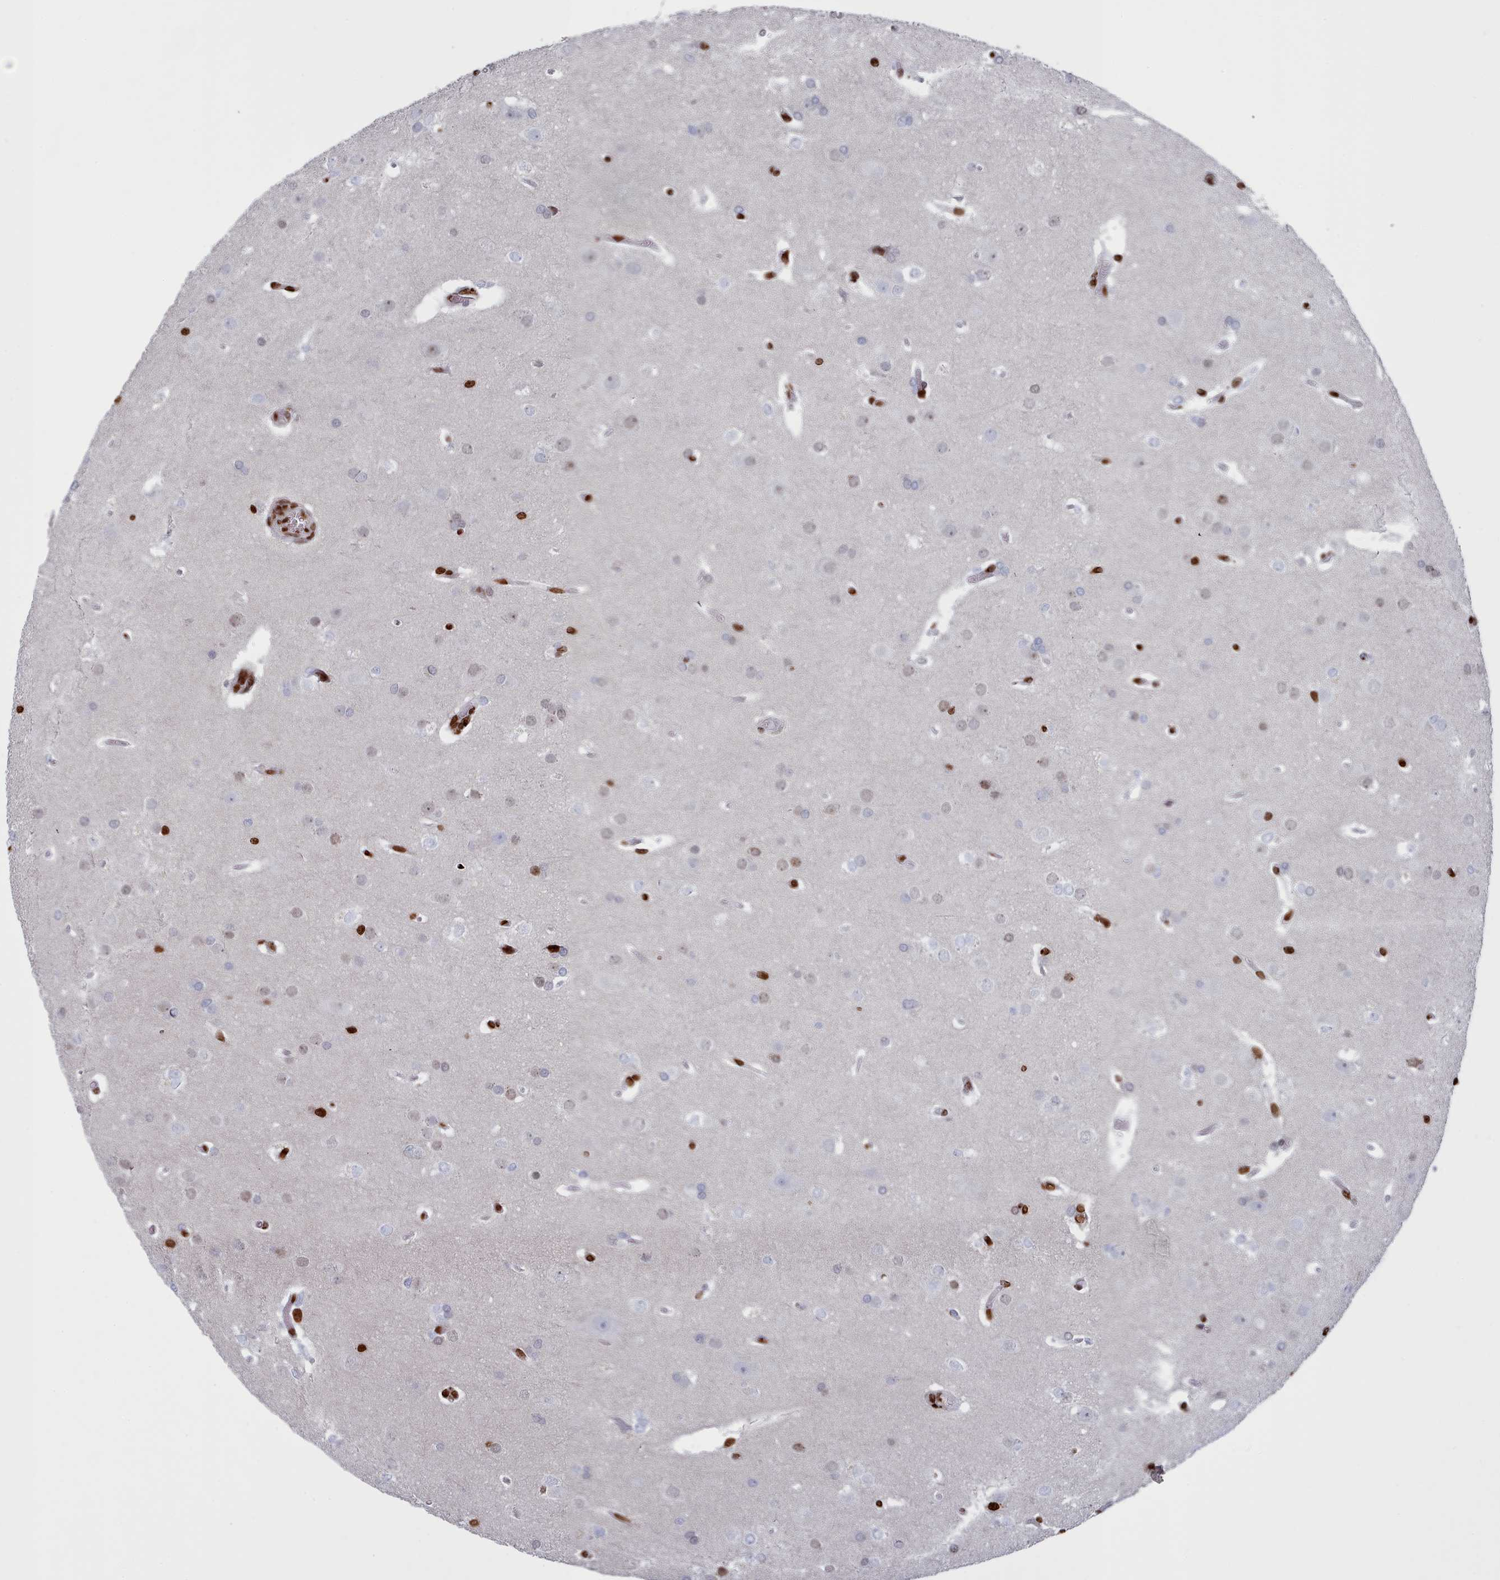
{"staining": {"intensity": "strong", "quantity": "<25%", "location": "nuclear"}, "tissue": "glioma", "cell_type": "Tumor cells", "image_type": "cancer", "snomed": [{"axis": "morphology", "description": "Glioma, malignant, Low grade"}, {"axis": "topography", "description": "Brain"}], "caption": "Immunohistochemistry of low-grade glioma (malignant) reveals medium levels of strong nuclear staining in about <25% of tumor cells.", "gene": "PCDHB12", "patient": {"sex": "female", "age": 32}}